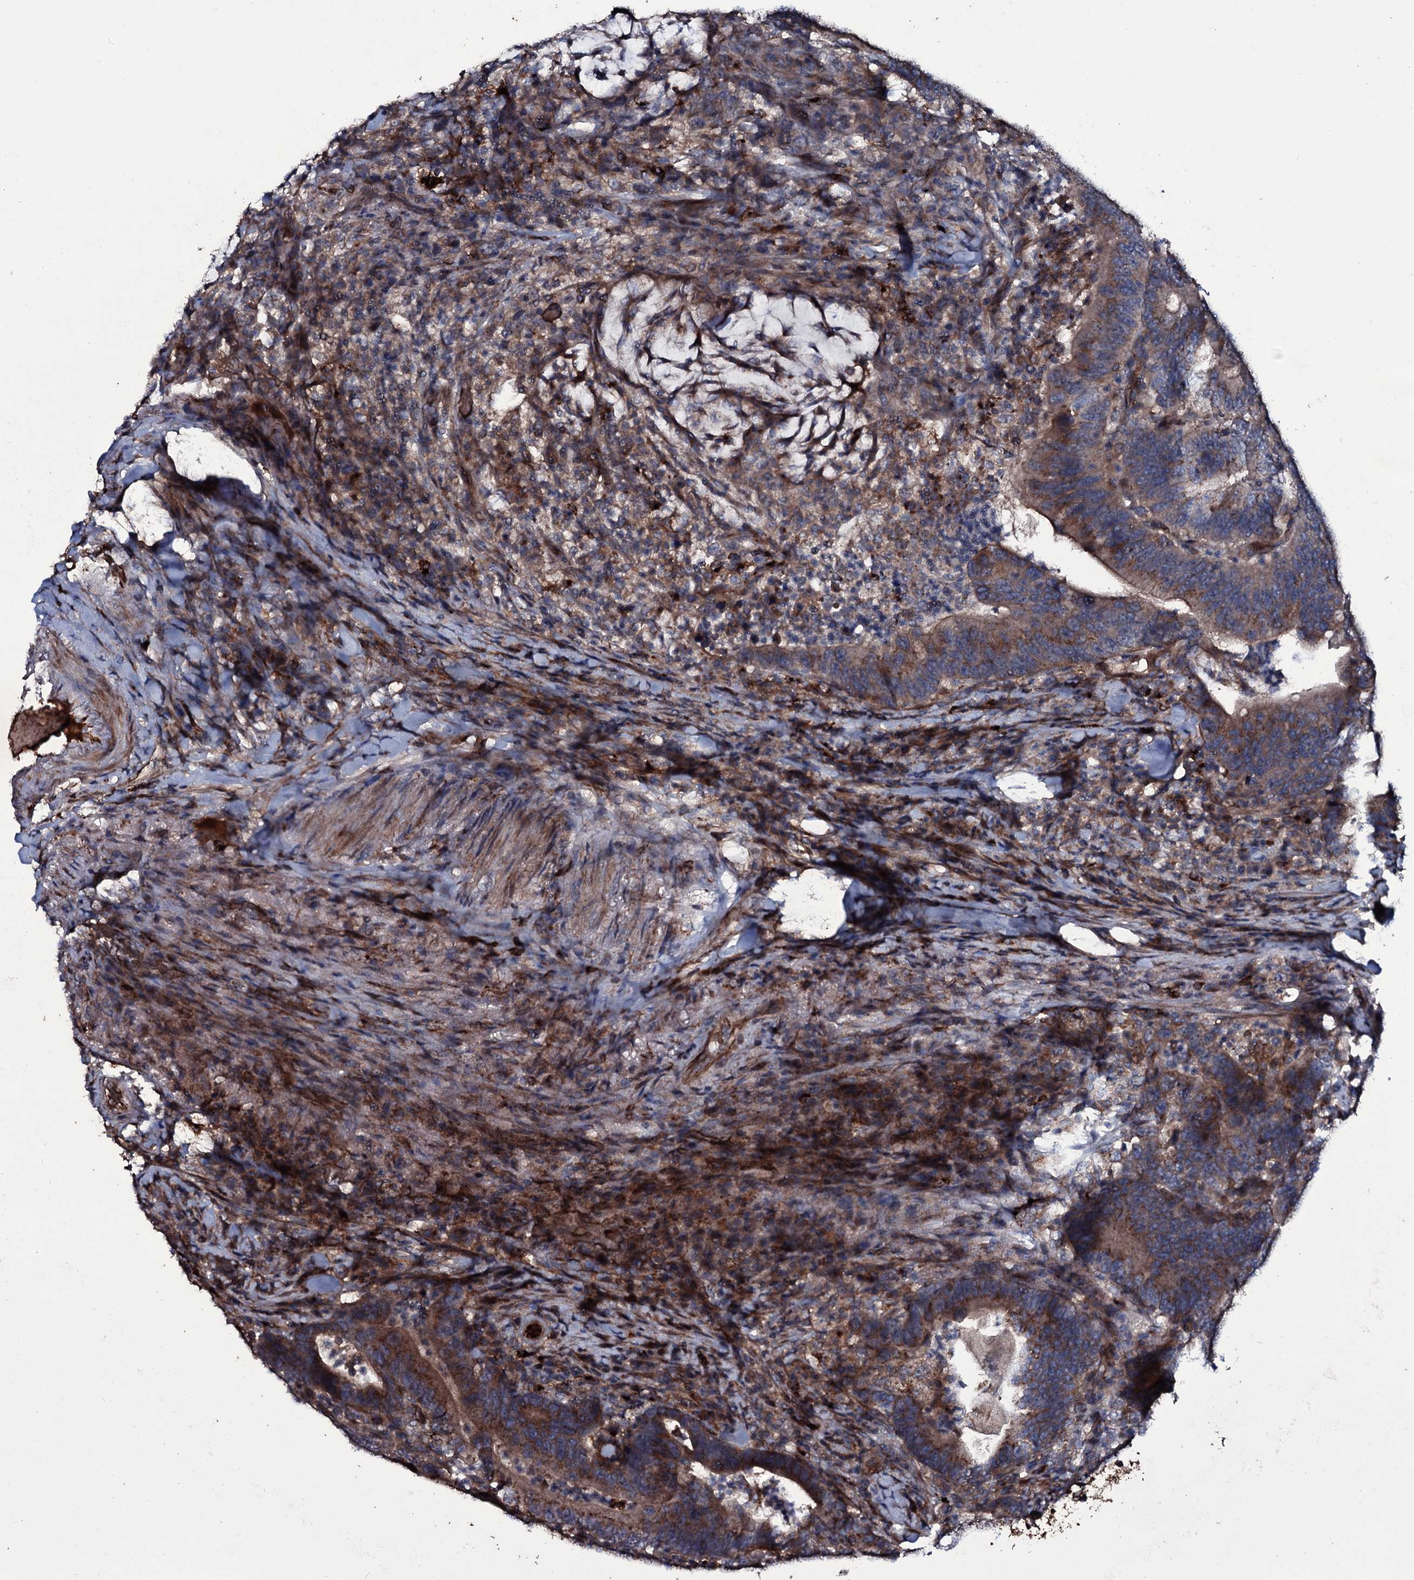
{"staining": {"intensity": "moderate", "quantity": "25%-75%", "location": "cytoplasmic/membranous"}, "tissue": "colorectal cancer", "cell_type": "Tumor cells", "image_type": "cancer", "snomed": [{"axis": "morphology", "description": "Adenocarcinoma, NOS"}, {"axis": "topography", "description": "Colon"}], "caption": "Brown immunohistochemical staining in colorectal cancer shows moderate cytoplasmic/membranous expression in about 25%-75% of tumor cells.", "gene": "ZSWIM8", "patient": {"sex": "female", "age": 66}}